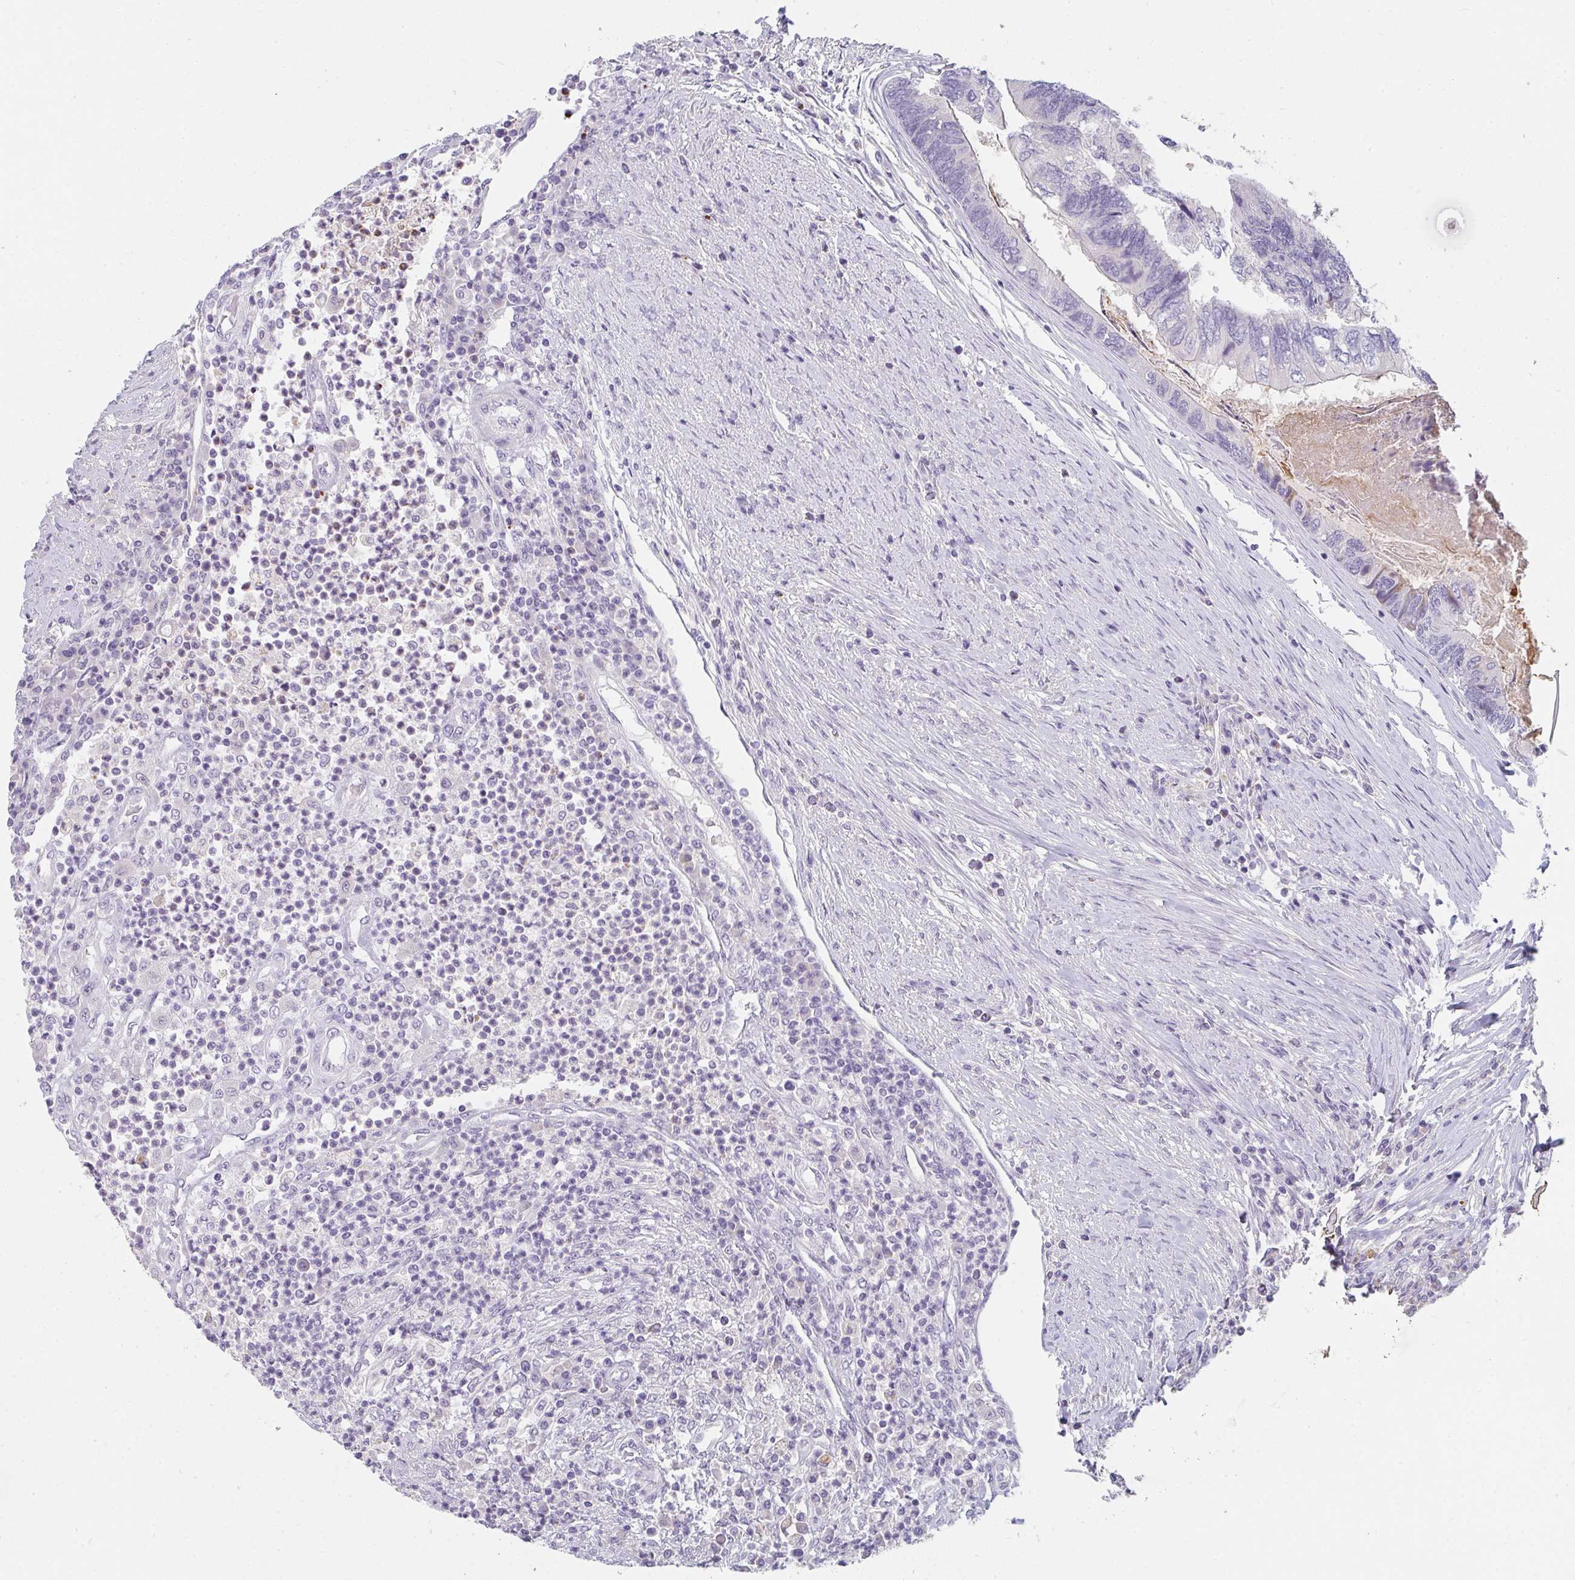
{"staining": {"intensity": "negative", "quantity": "none", "location": "none"}, "tissue": "colorectal cancer", "cell_type": "Tumor cells", "image_type": "cancer", "snomed": [{"axis": "morphology", "description": "Adenocarcinoma, NOS"}, {"axis": "topography", "description": "Colon"}], "caption": "Immunohistochemistry histopathology image of human adenocarcinoma (colorectal) stained for a protein (brown), which exhibits no expression in tumor cells.", "gene": "C1QTNF8", "patient": {"sex": "female", "age": 67}}